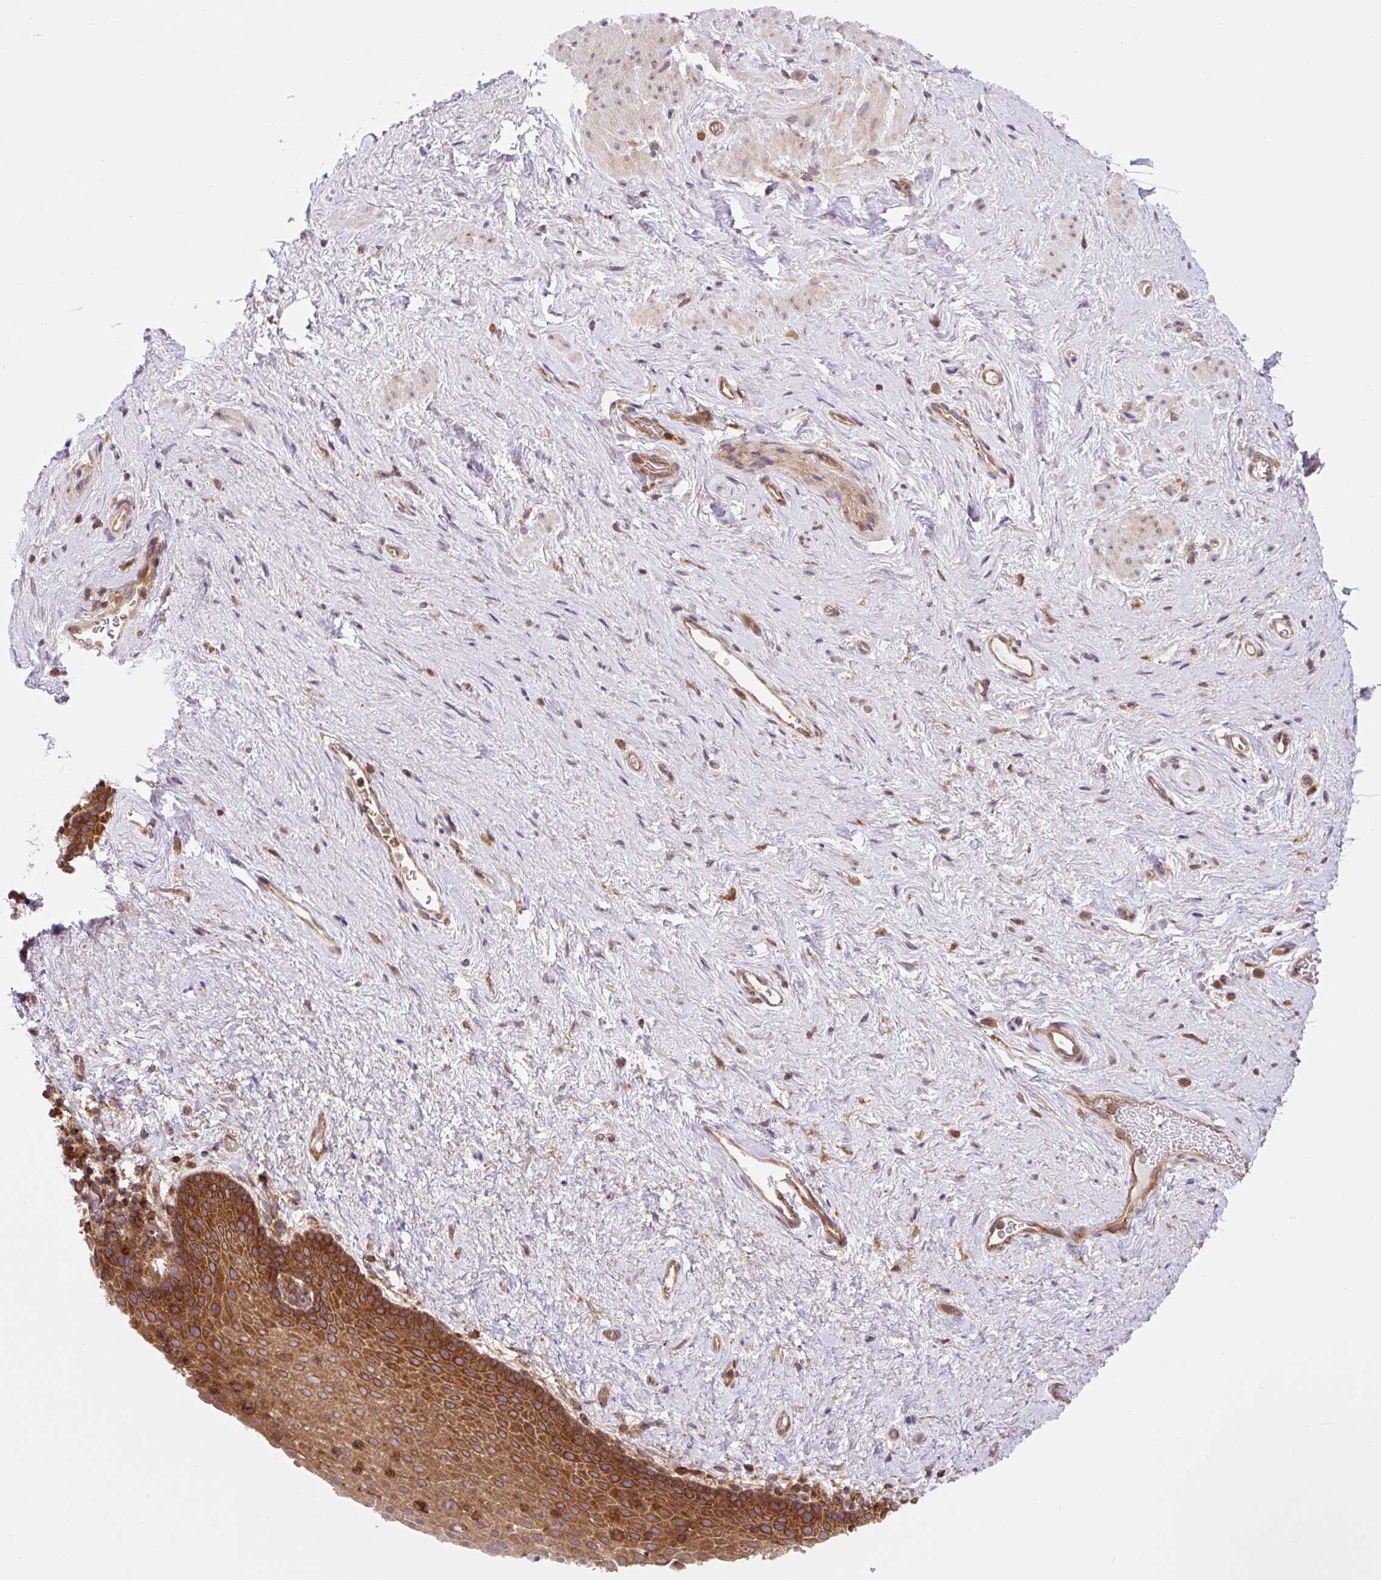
{"staining": {"intensity": "strong", "quantity": ">75%", "location": "cytoplasmic/membranous"}, "tissue": "vagina", "cell_type": "Squamous epithelial cells", "image_type": "normal", "snomed": [{"axis": "morphology", "description": "Normal tissue, NOS"}, {"axis": "topography", "description": "Vagina"}], "caption": "Vagina stained with immunohistochemistry (IHC) demonstrates strong cytoplasmic/membranous positivity in approximately >75% of squamous epithelial cells. The staining is performed using DAB brown chromogen to label protein expression. The nuclei are counter-stained blue using hematoxylin.", "gene": "VPS4A", "patient": {"sex": "female", "age": 61}}